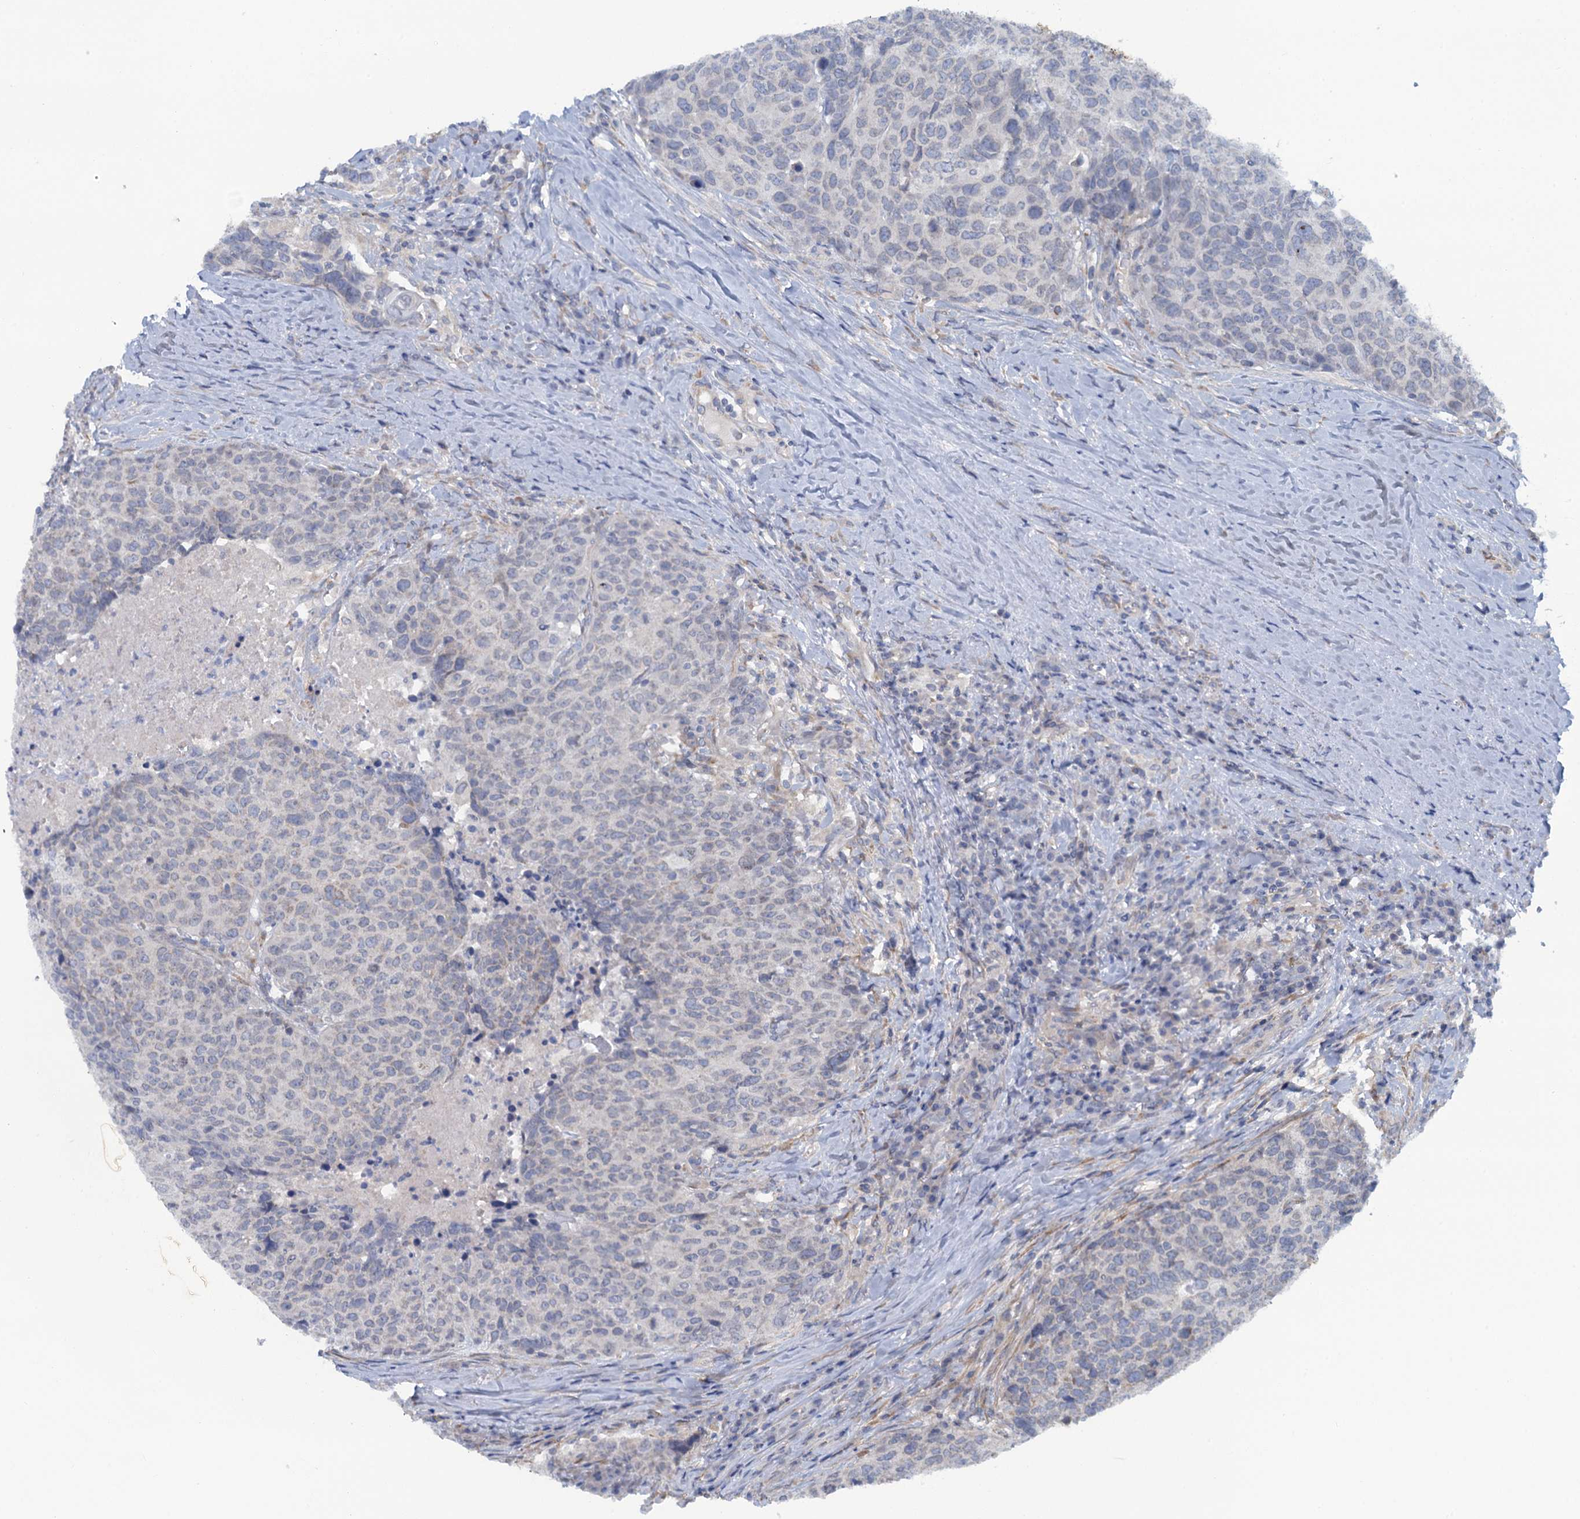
{"staining": {"intensity": "negative", "quantity": "none", "location": "none"}, "tissue": "head and neck cancer", "cell_type": "Tumor cells", "image_type": "cancer", "snomed": [{"axis": "morphology", "description": "Squamous cell carcinoma, NOS"}, {"axis": "topography", "description": "Head-Neck"}], "caption": "Tumor cells show no significant expression in squamous cell carcinoma (head and neck).", "gene": "POGLUT3", "patient": {"sex": "male", "age": 66}}